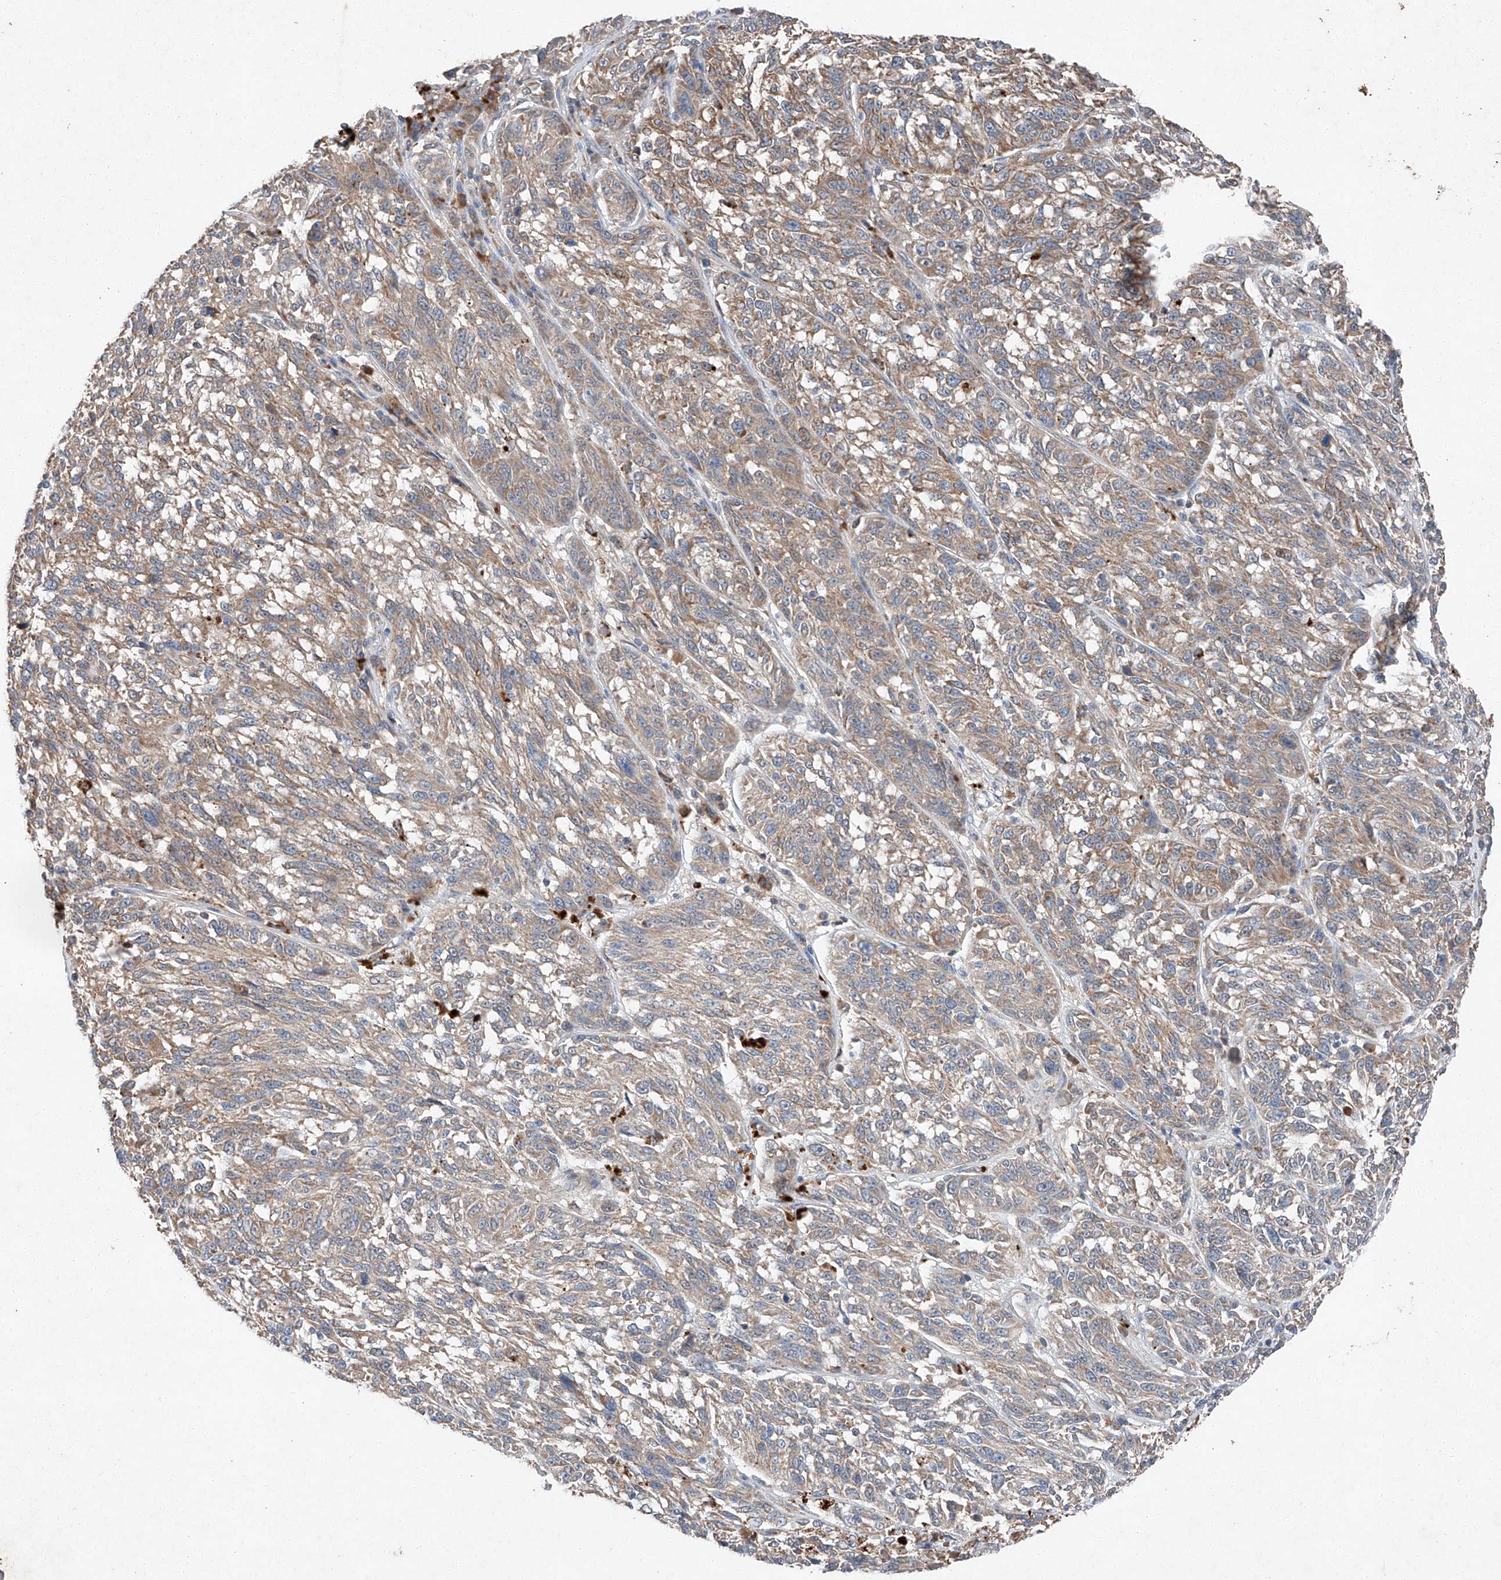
{"staining": {"intensity": "weak", "quantity": ">75%", "location": "cytoplasmic/membranous"}, "tissue": "melanoma", "cell_type": "Tumor cells", "image_type": "cancer", "snomed": [{"axis": "morphology", "description": "Malignant melanoma, NOS"}, {"axis": "topography", "description": "Skin"}], "caption": "A micrograph of human melanoma stained for a protein displays weak cytoplasmic/membranous brown staining in tumor cells.", "gene": "RUSC1", "patient": {"sex": "male", "age": 53}}